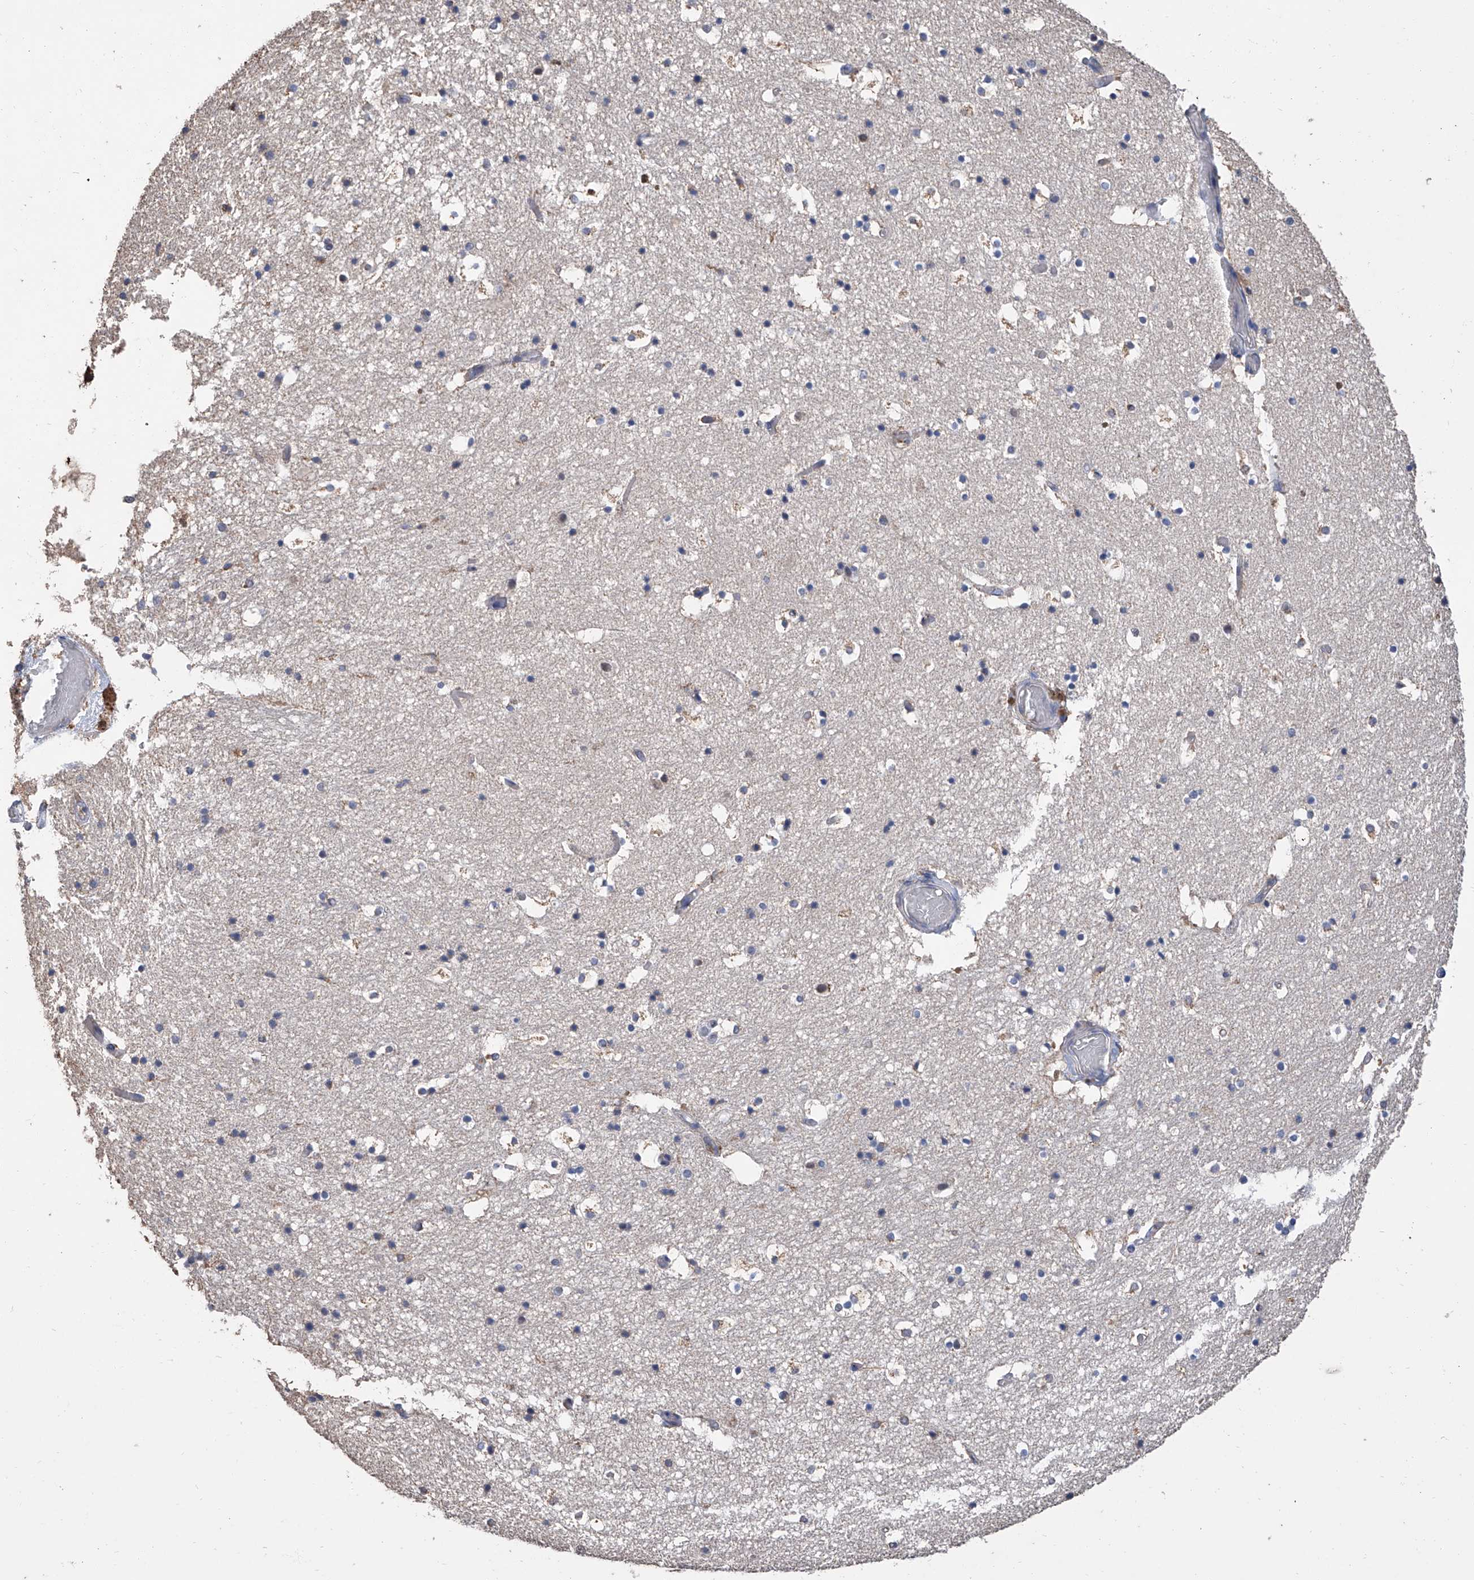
{"staining": {"intensity": "negative", "quantity": "none", "location": "none"}, "tissue": "hippocampus", "cell_type": "Glial cells", "image_type": "normal", "snomed": [{"axis": "morphology", "description": "Normal tissue, NOS"}, {"axis": "topography", "description": "Hippocampus"}], "caption": "Glial cells are negative for protein expression in normal human hippocampus. The staining was performed using DAB to visualize the protein expression in brown, while the nuclei were stained in blue with hematoxylin (Magnification: 20x).", "gene": "GPT", "patient": {"sex": "female", "age": 52}}